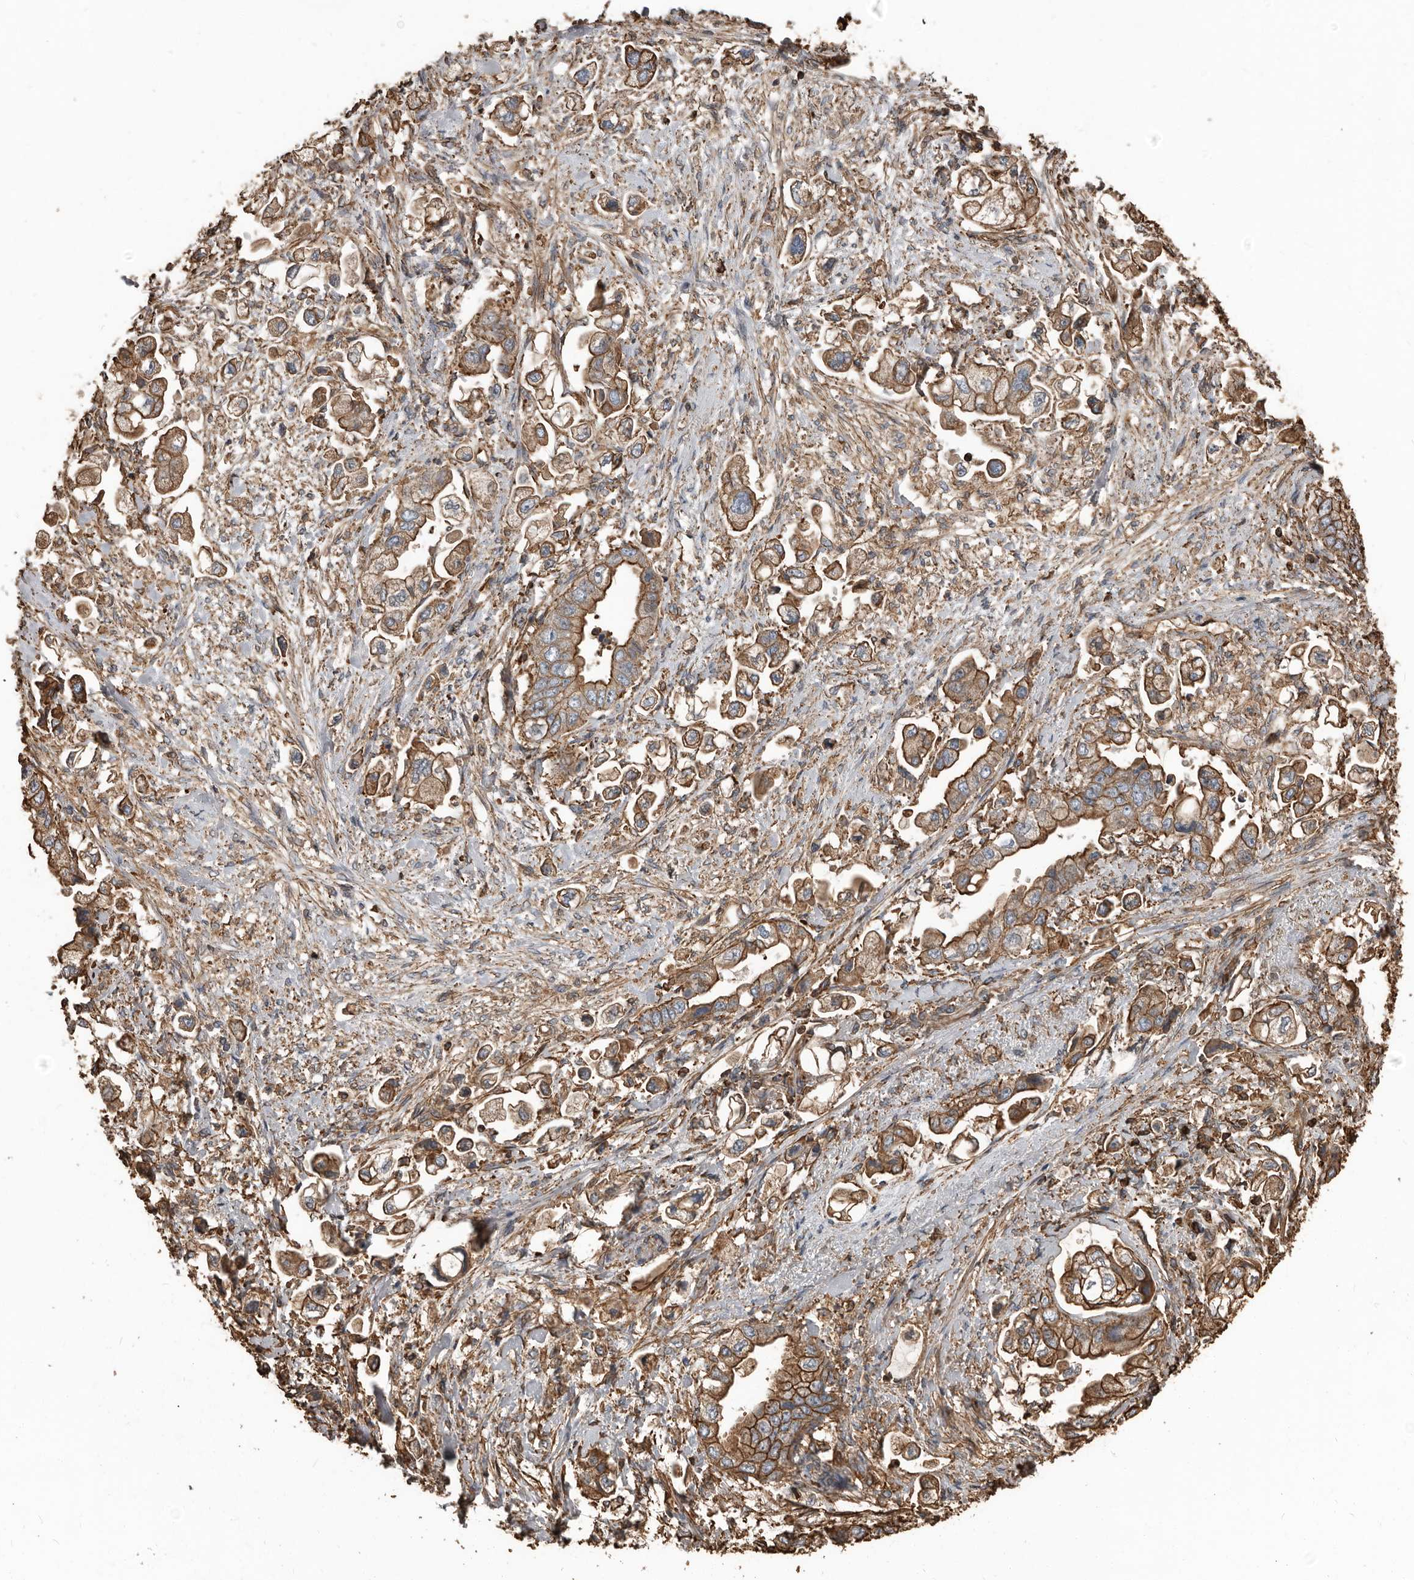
{"staining": {"intensity": "strong", "quantity": "25%-75%", "location": "cytoplasmic/membranous"}, "tissue": "stomach cancer", "cell_type": "Tumor cells", "image_type": "cancer", "snomed": [{"axis": "morphology", "description": "Adenocarcinoma, NOS"}, {"axis": "topography", "description": "Stomach"}], "caption": "The micrograph demonstrates staining of stomach adenocarcinoma, revealing strong cytoplasmic/membranous protein expression (brown color) within tumor cells.", "gene": "DENND6B", "patient": {"sex": "male", "age": 62}}